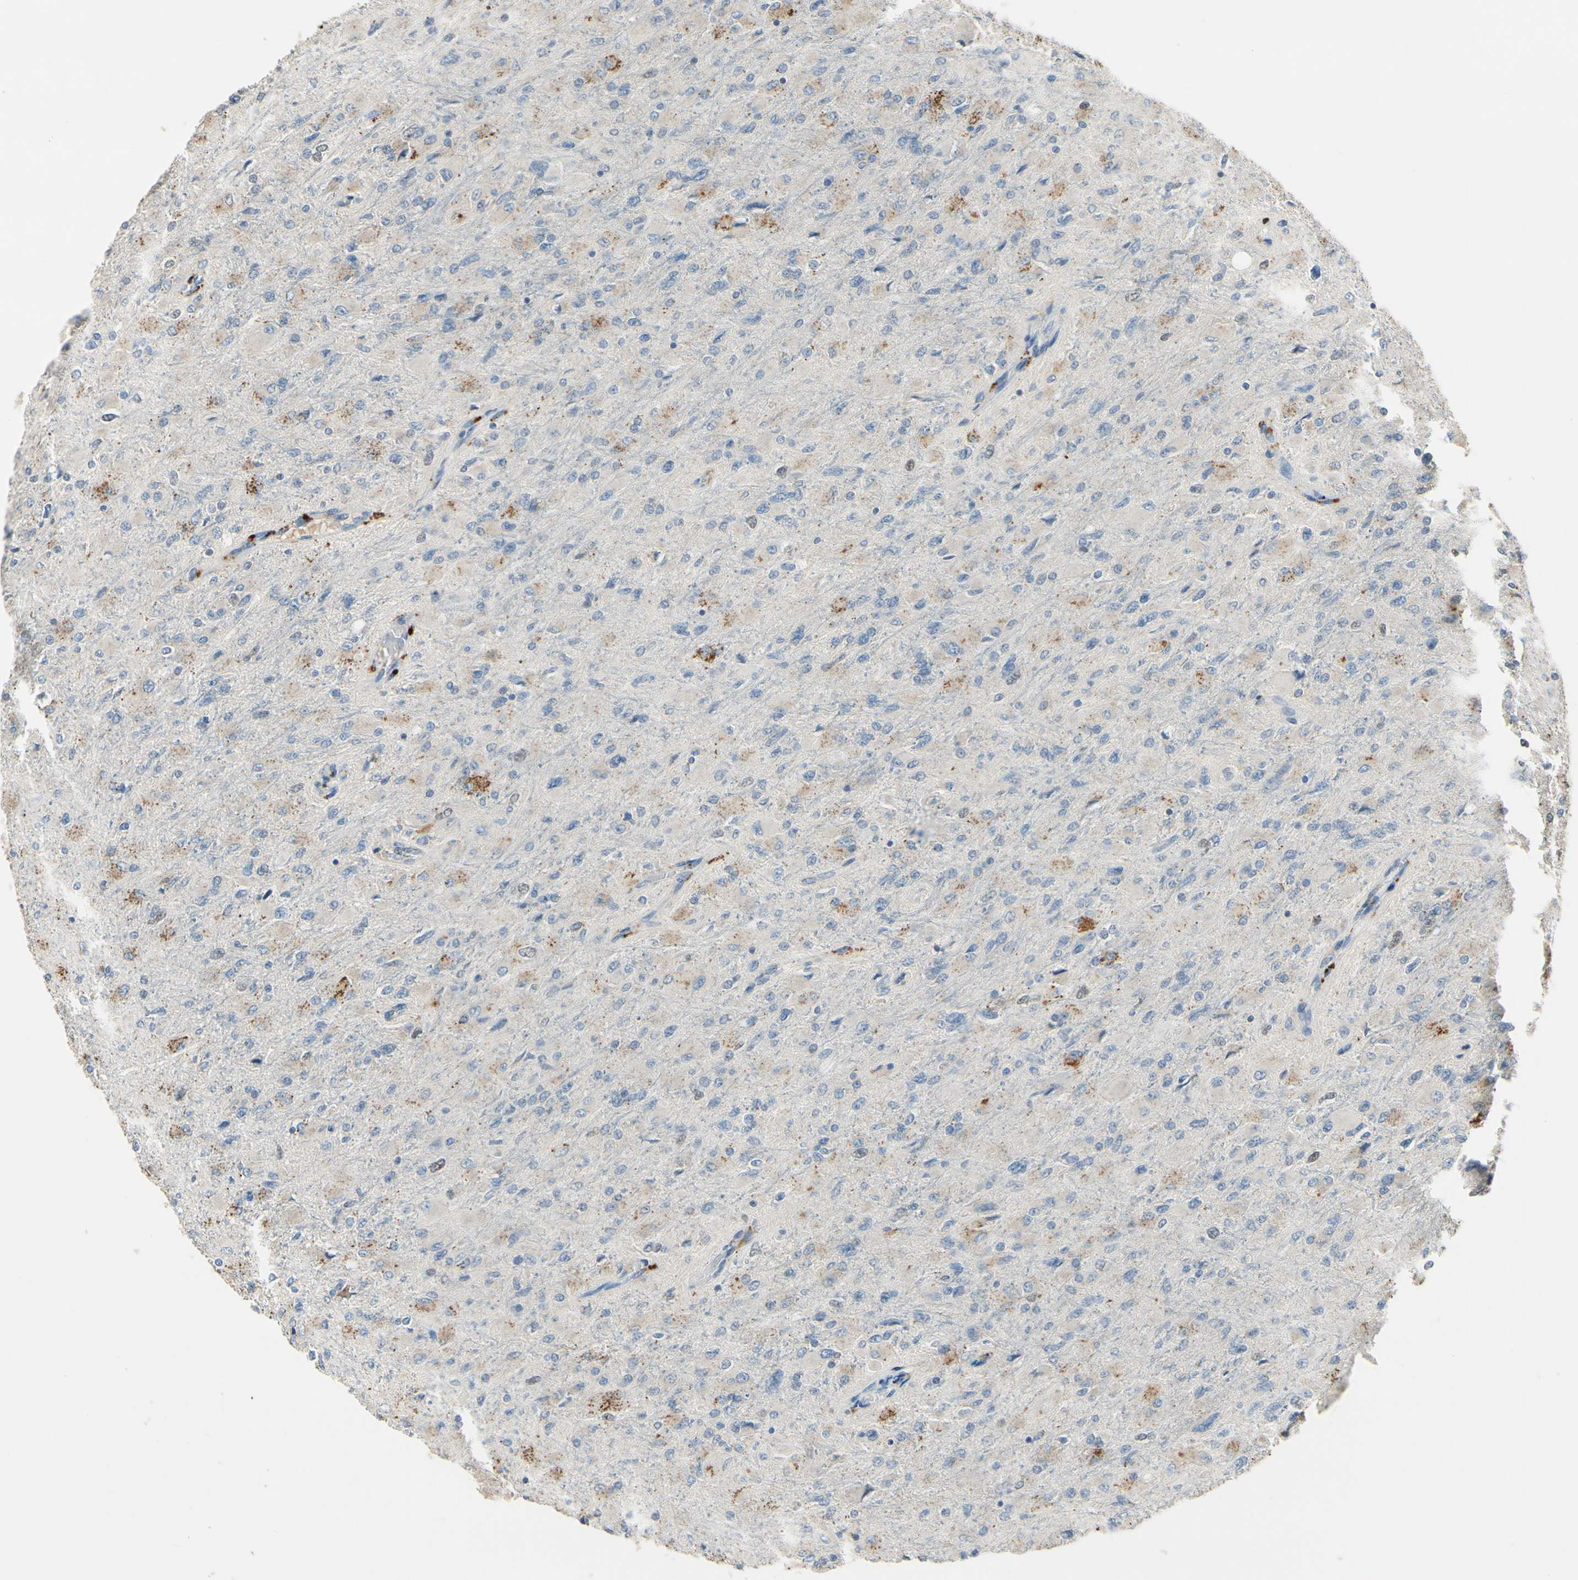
{"staining": {"intensity": "moderate", "quantity": "<25%", "location": "cytoplasmic/membranous"}, "tissue": "glioma", "cell_type": "Tumor cells", "image_type": "cancer", "snomed": [{"axis": "morphology", "description": "Glioma, malignant, High grade"}, {"axis": "topography", "description": "Cerebral cortex"}], "caption": "There is low levels of moderate cytoplasmic/membranous expression in tumor cells of glioma, as demonstrated by immunohistochemical staining (brown color).", "gene": "ZKSCAN4", "patient": {"sex": "female", "age": 36}}